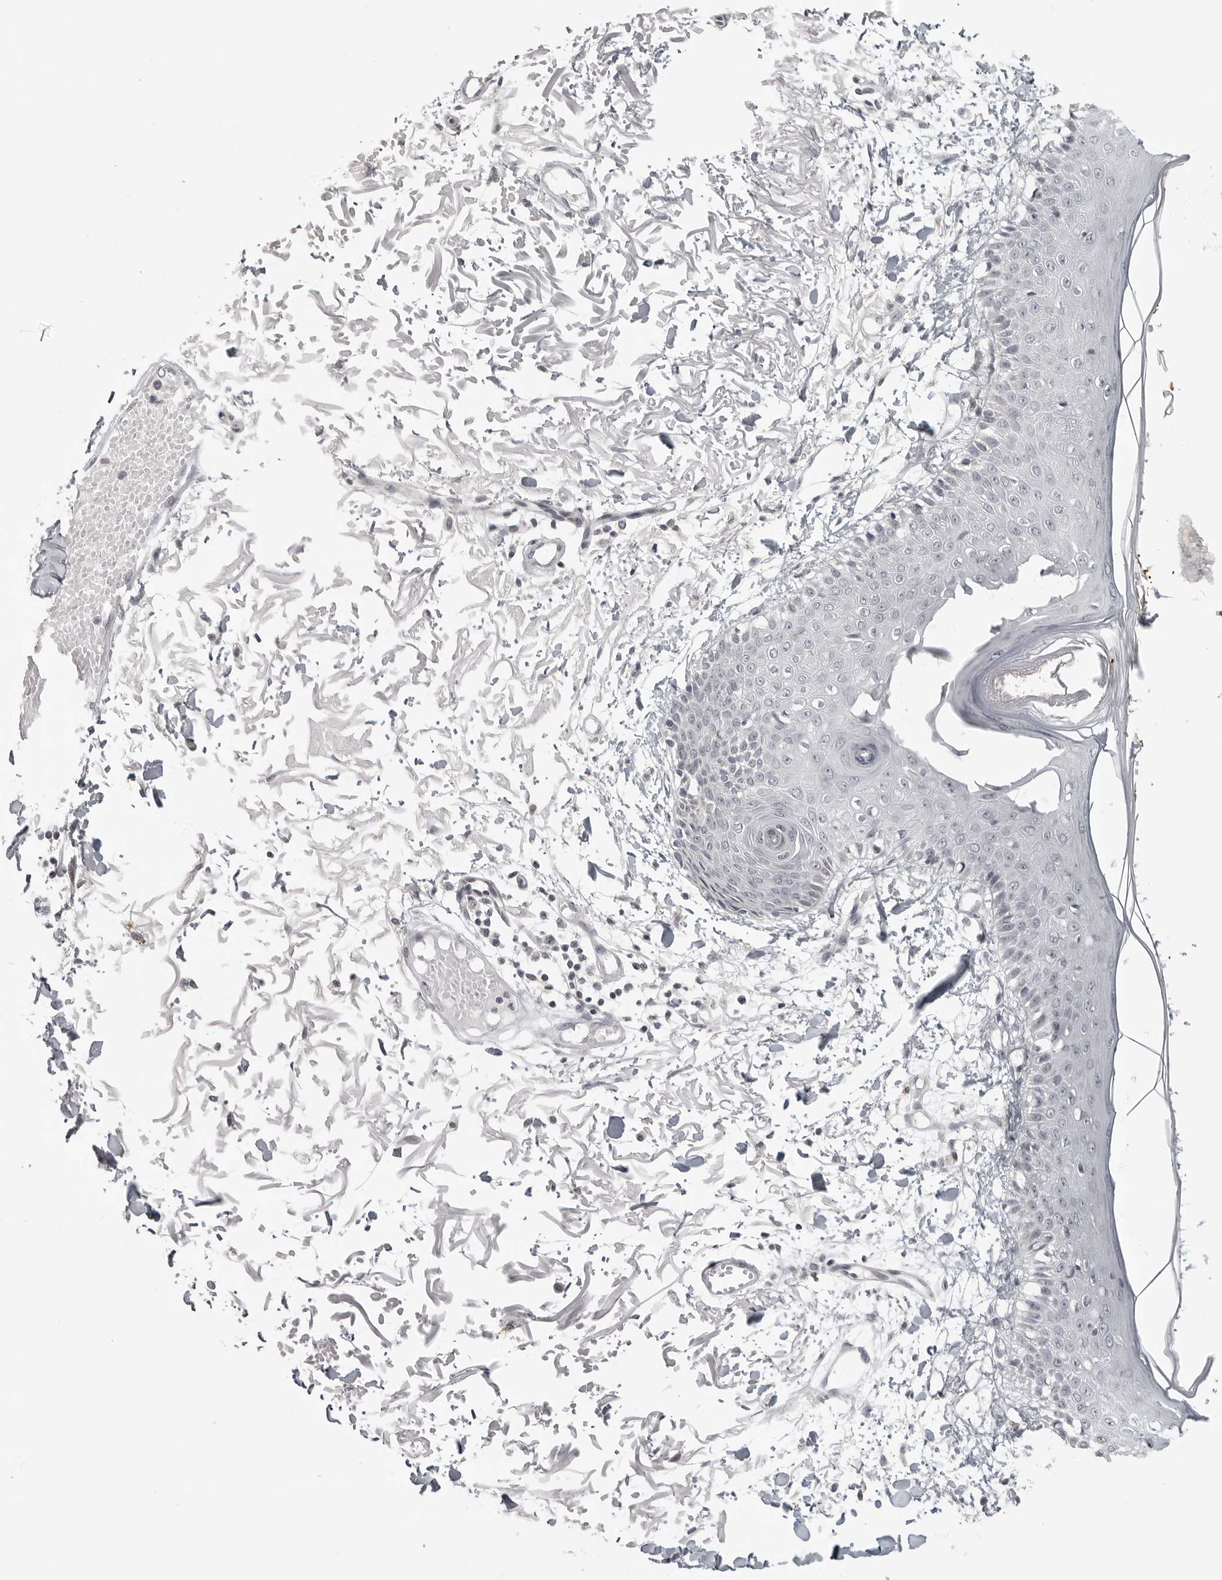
{"staining": {"intensity": "negative", "quantity": "none", "location": "none"}, "tissue": "skin", "cell_type": "Fibroblasts", "image_type": "normal", "snomed": [{"axis": "morphology", "description": "Normal tissue, NOS"}, {"axis": "morphology", "description": "Squamous cell carcinoma, NOS"}, {"axis": "topography", "description": "Skin"}, {"axis": "topography", "description": "Peripheral nerve tissue"}], "caption": "This is an immunohistochemistry photomicrograph of normal human skin. There is no staining in fibroblasts.", "gene": "TUT4", "patient": {"sex": "male", "age": 83}}